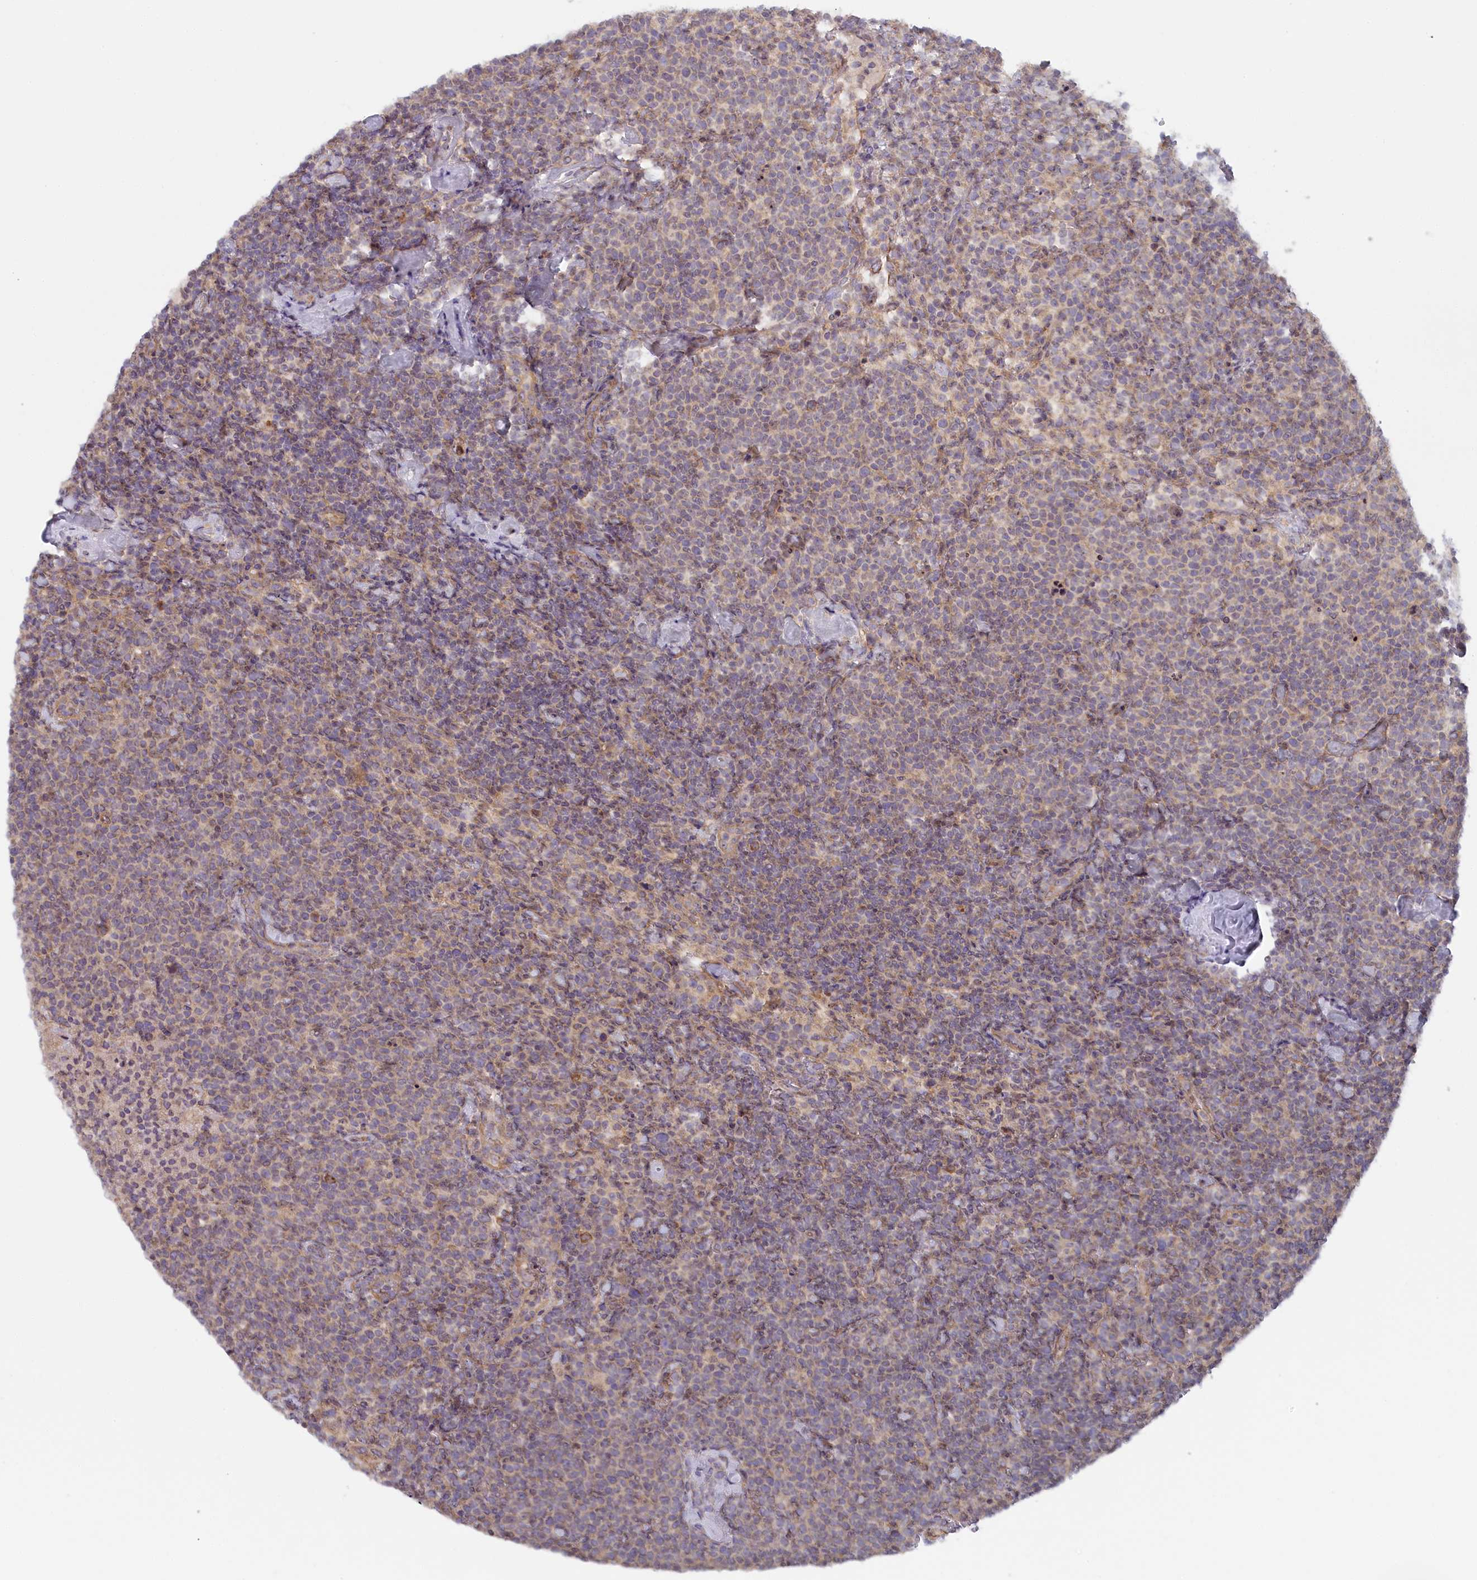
{"staining": {"intensity": "weak", "quantity": ">75%", "location": "cytoplasmic/membranous"}, "tissue": "lymphoma", "cell_type": "Tumor cells", "image_type": "cancer", "snomed": [{"axis": "morphology", "description": "Malignant lymphoma, non-Hodgkin's type, High grade"}, {"axis": "topography", "description": "Lymph node"}], "caption": "The image exhibits immunohistochemical staining of high-grade malignant lymphoma, non-Hodgkin's type. There is weak cytoplasmic/membranous staining is appreciated in approximately >75% of tumor cells. The protein of interest is shown in brown color, while the nuclei are stained blue.", "gene": "INTS4", "patient": {"sex": "male", "age": 61}}